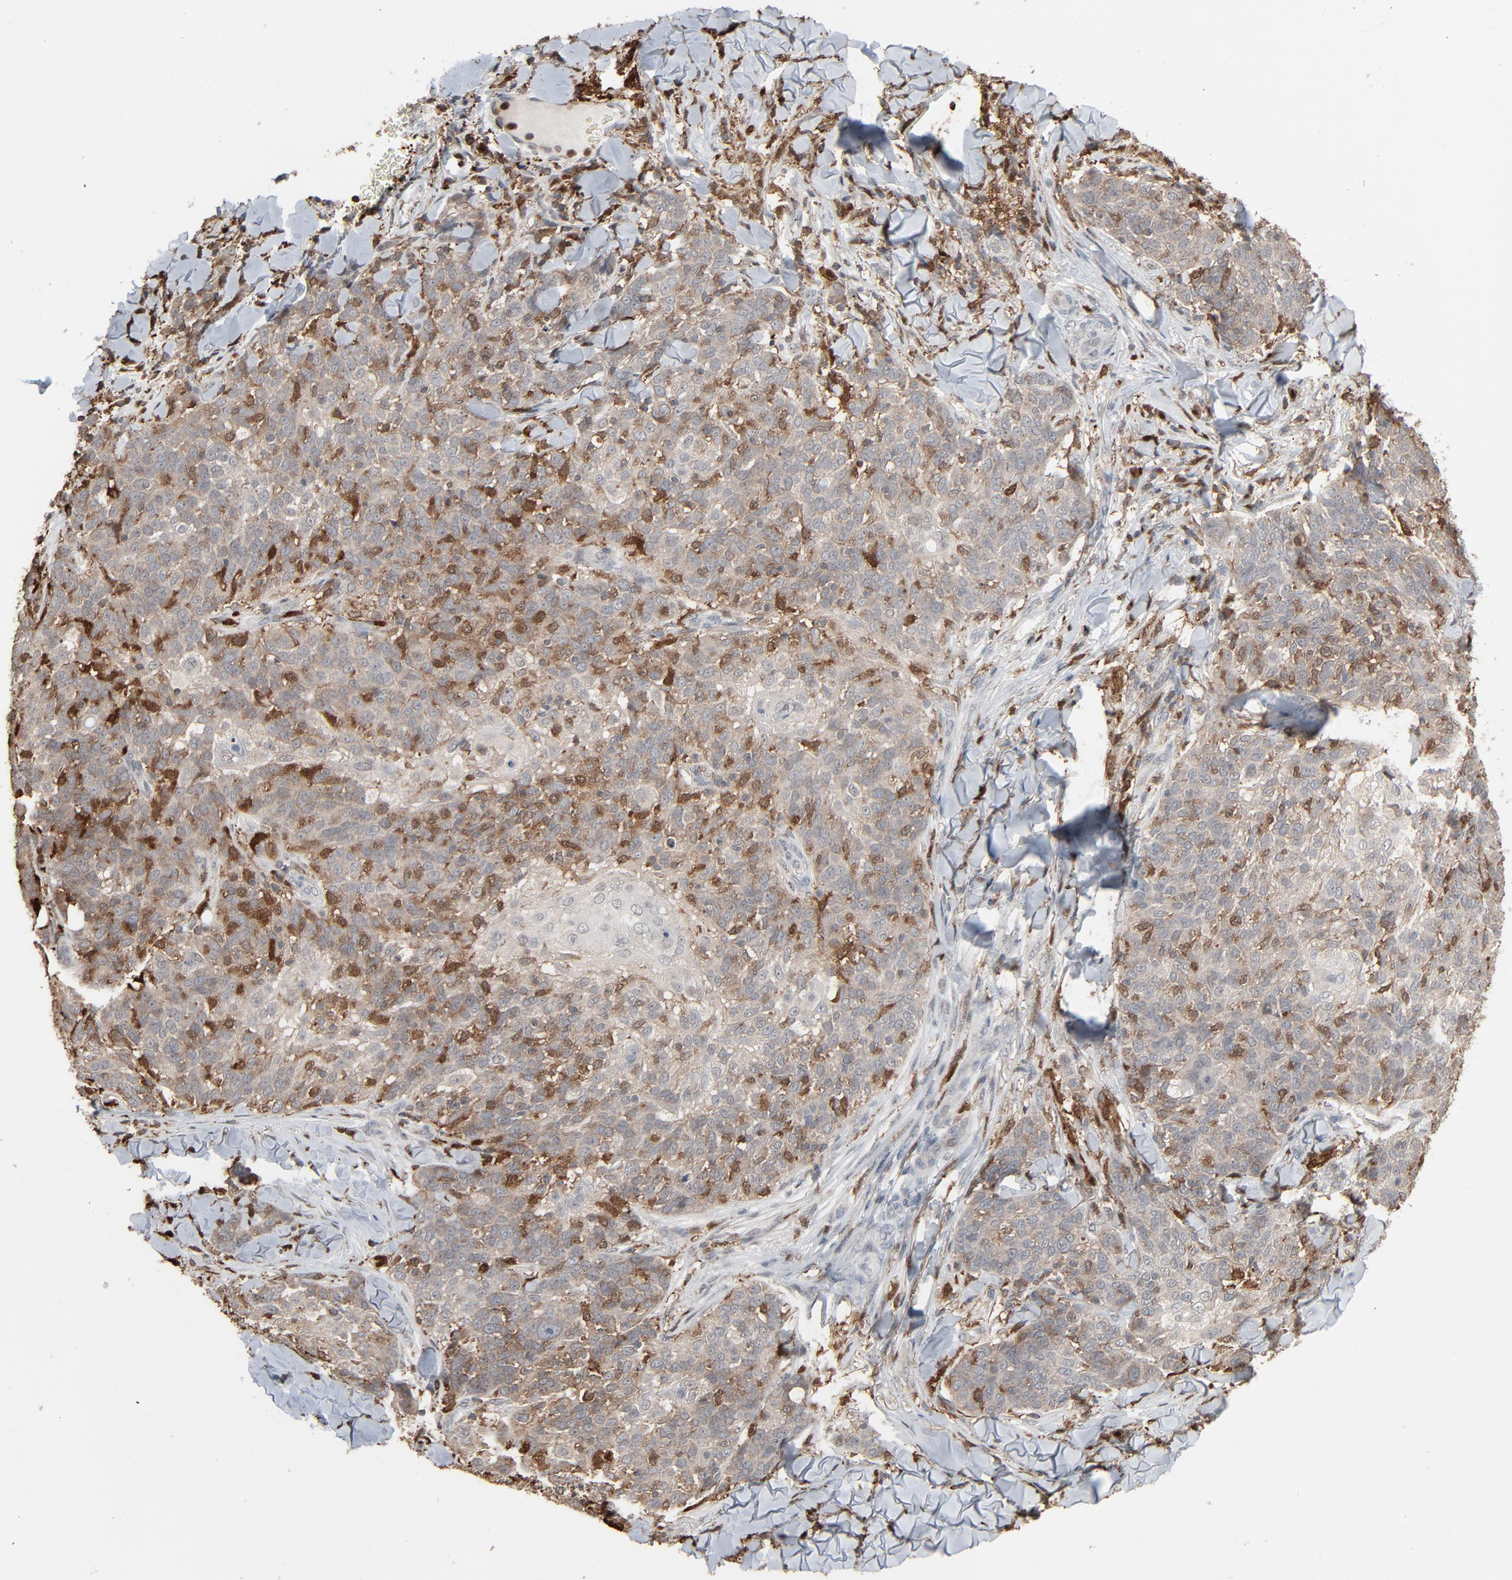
{"staining": {"intensity": "moderate", "quantity": ">75%", "location": "cytoplasmic/membranous"}, "tissue": "skin cancer", "cell_type": "Tumor cells", "image_type": "cancer", "snomed": [{"axis": "morphology", "description": "Normal tissue, NOS"}, {"axis": "morphology", "description": "Squamous cell carcinoma, NOS"}, {"axis": "topography", "description": "Skin"}], "caption": "DAB (3,3'-diaminobenzidine) immunohistochemical staining of skin squamous cell carcinoma displays moderate cytoplasmic/membranous protein expression in approximately >75% of tumor cells.", "gene": "DOCK8", "patient": {"sex": "female", "age": 83}}